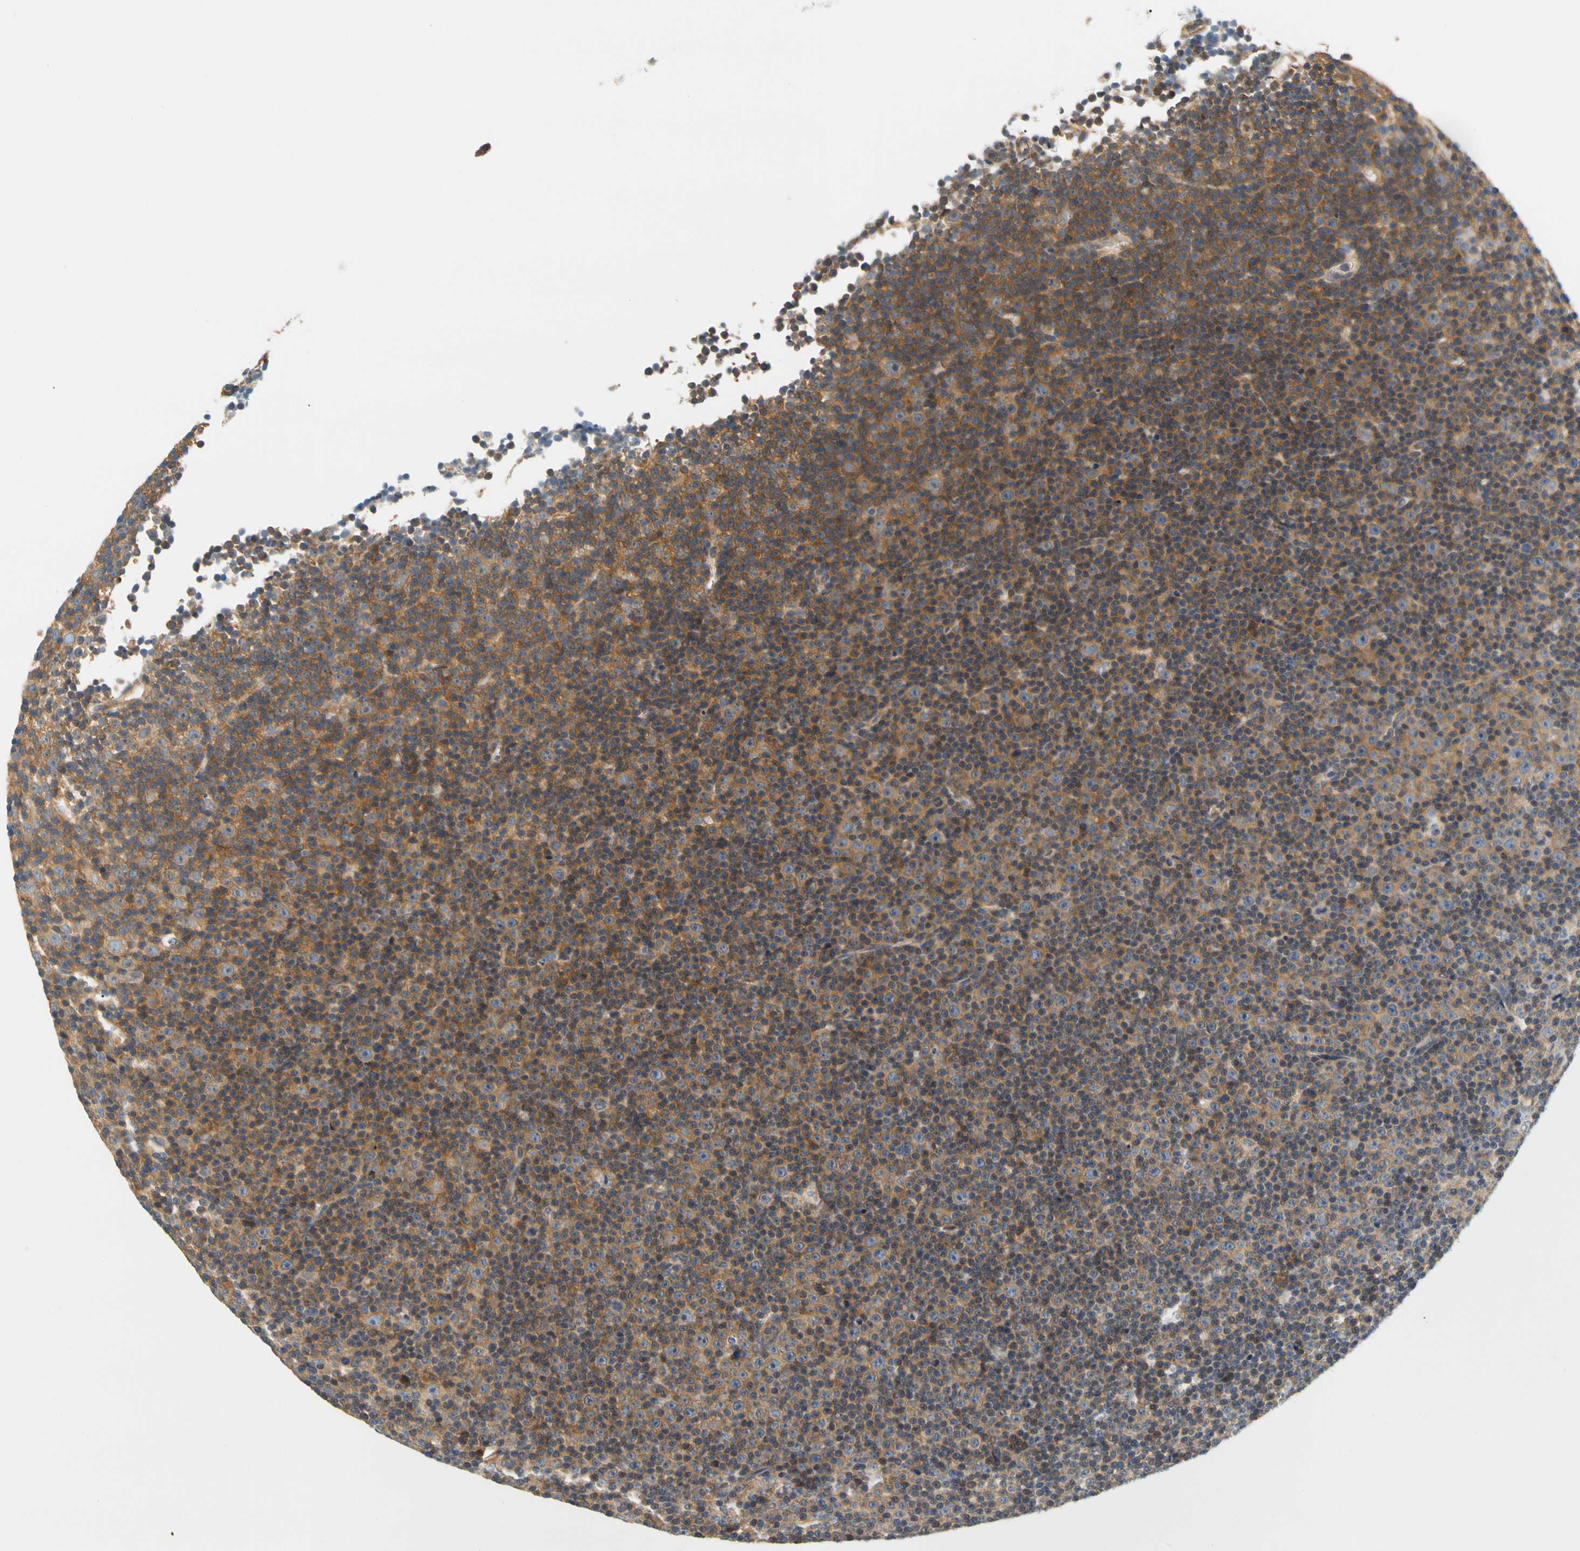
{"staining": {"intensity": "moderate", "quantity": "25%-75%", "location": "cytoplasmic/membranous"}, "tissue": "lymphoma", "cell_type": "Tumor cells", "image_type": "cancer", "snomed": [{"axis": "morphology", "description": "Malignant lymphoma, non-Hodgkin's type, Low grade"}, {"axis": "topography", "description": "Lymph node"}], "caption": "Immunohistochemical staining of human malignant lymphoma, non-Hodgkin's type (low-grade) exhibits moderate cytoplasmic/membranous protein positivity in approximately 25%-75% of tumor cells.", "gene": "LRRC47", "patient": {"sex": "female", "age": 67}}